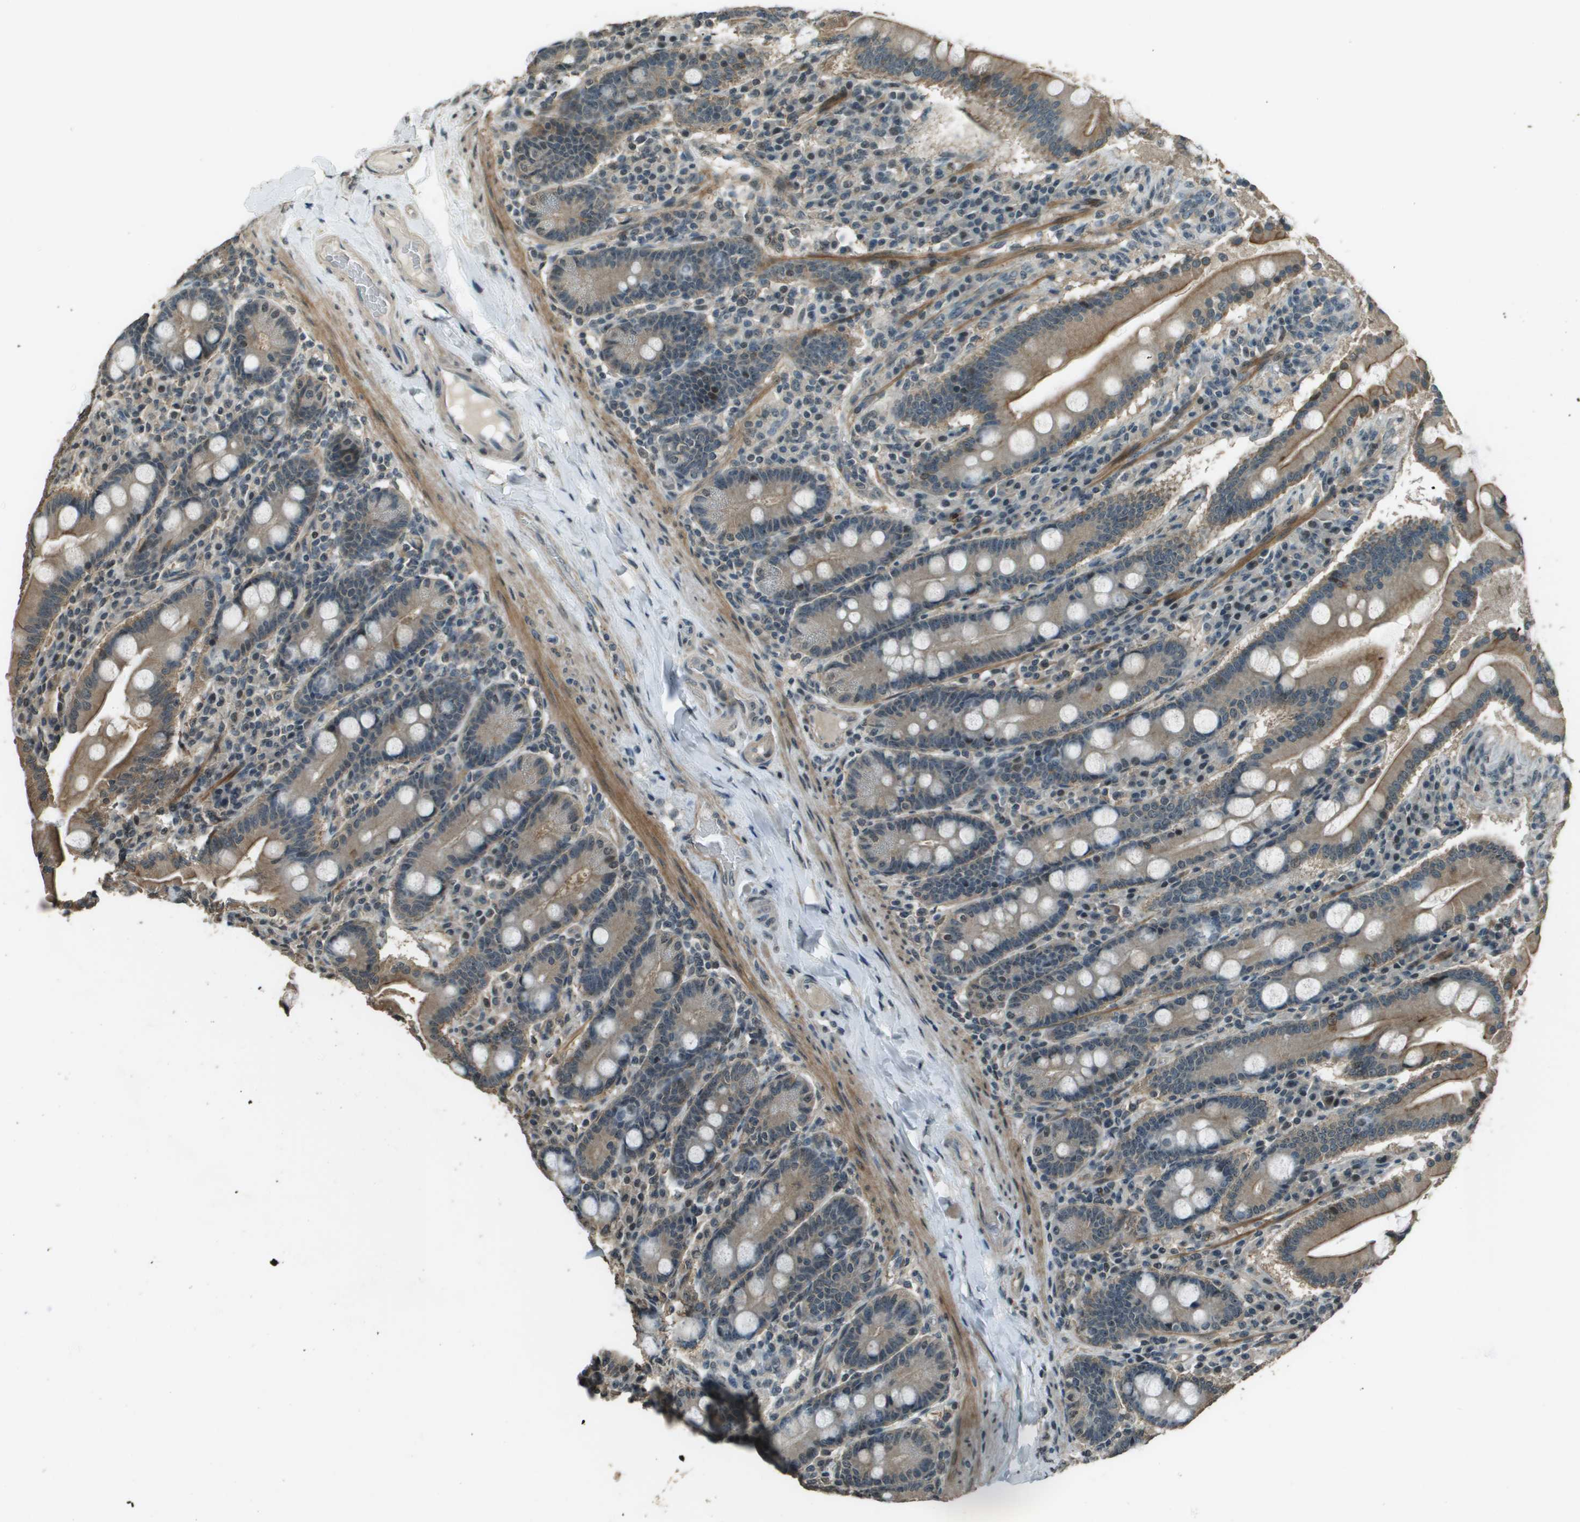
{"staining": {"intensity": "moderate", "quantity": "25%-75%", "location": "cytoplasmic/membranous"}, "tissue": "duodenum", "cell_type": "Glandular cells", "image_type": "normal", "snomed": [{"axis": "morphology", "description": "Normal tissue, NOS"}, {"axis": "topography", "description": "Duodenum"}], "caption": "Immunohistochemistry (IHC) micrograph of benign duodenum: human duodenum stained using IHC exhibits medium levels of moderate protein expression localized specifically in the cytoplasmic/membranous of glandular cells, appearing as a cytoplasmic/membranous brown color.", "gene": "SDC3", "patient": {"sex": "male", "age": 50}}